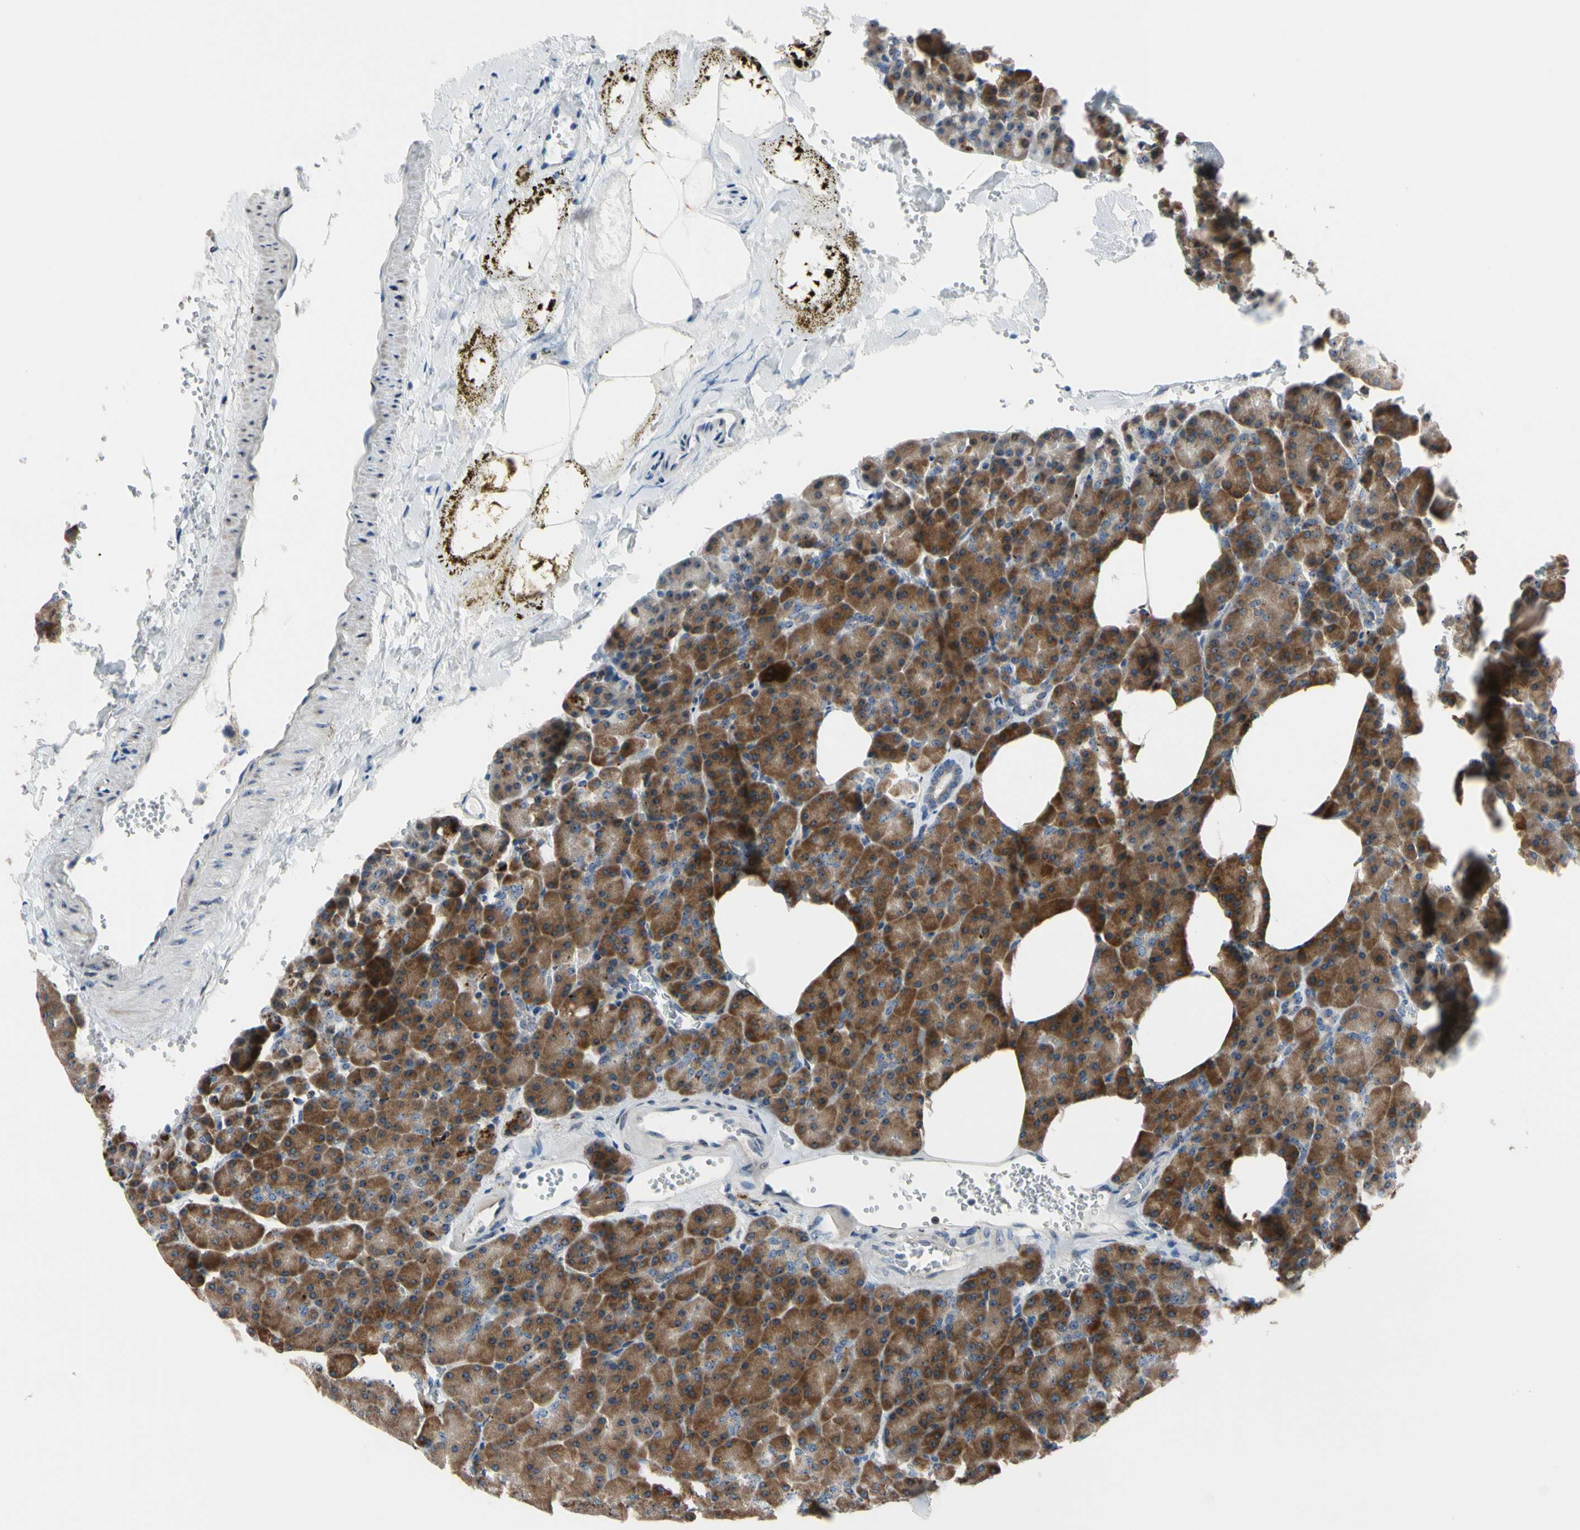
{"staining": {"intensity": "strong", "quantity": ">75%", "location": "cytoplasmic/membranous"}, "tissue": "pancreas", "cell_type": "Exocrine glandular cells", "image_type": "normal", "snomed": [{"axis": "morphology", "description": "Normal tissue, NOS"}, {"axis": "topography", "description": "Pancreas"}], "caption": "A brown stain shows strong cytoplasmic/membranous expression of a protein in exocrine glandular cells of benign human pancreas.", "gene": "TMED7", "patient": {"sex": "female", "age": 35}}